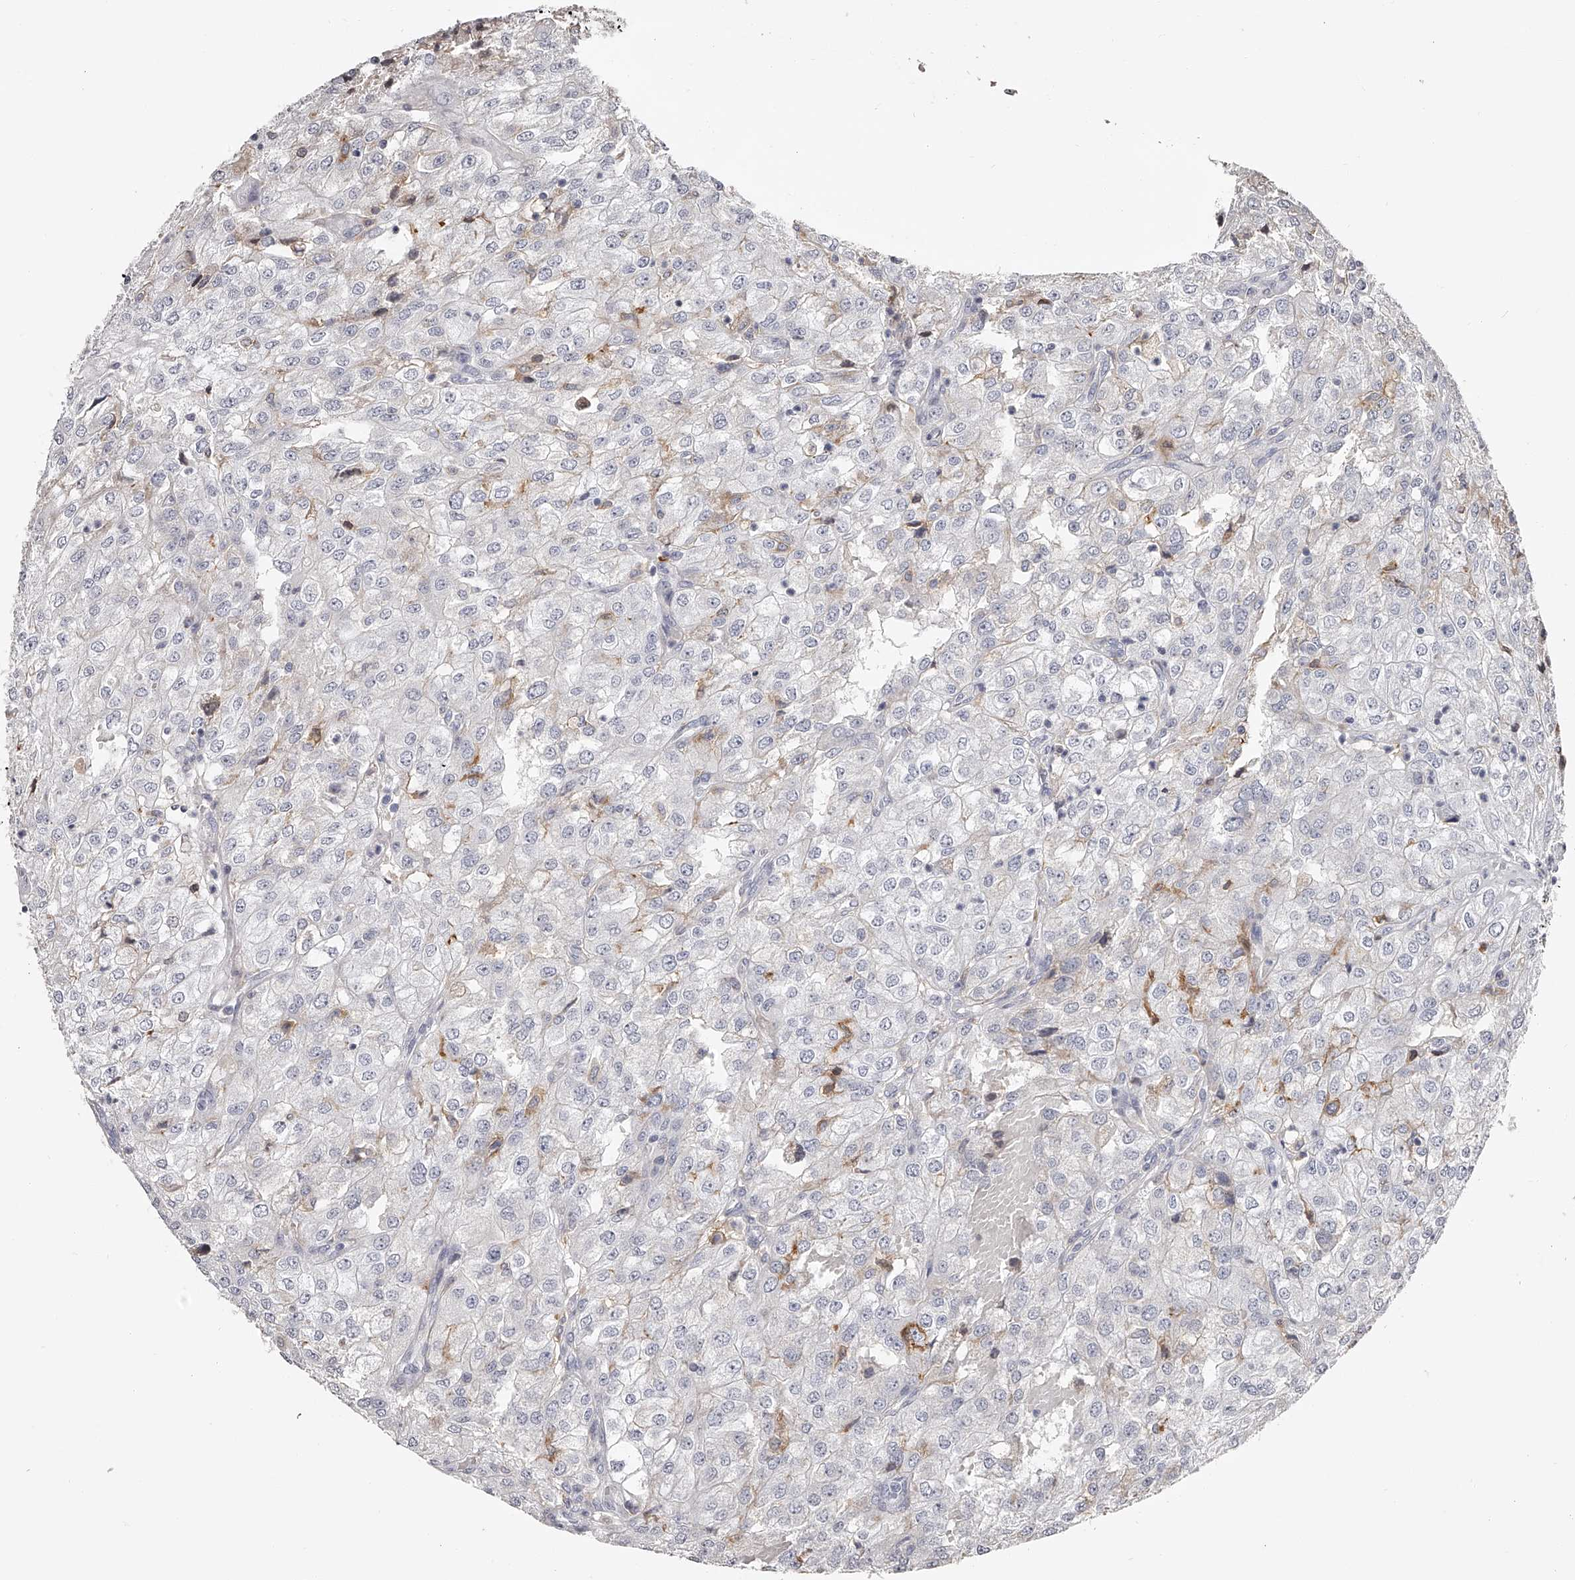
{"staining": {"intensity": "negative", "quantity": "none", "location": "none"}, "tissue": "renal cancer", "cell_type": "Tumor cells", "image_type": "cancer", "snomed": [{"axis": "morphology", "description": "Adenocarcinoma, NOS"}, {"axis": "topography", "description": "Kidney"}], "caption": "The immunohistochemistry micrograph has no significant staining in tumor cells of renal adenocarcinoma tissue. (DAB IHC visualized using brightfield microscopy, high magnification).", "gene": "PACSIN1", "patient": {"sex": "female", "age": 54}}